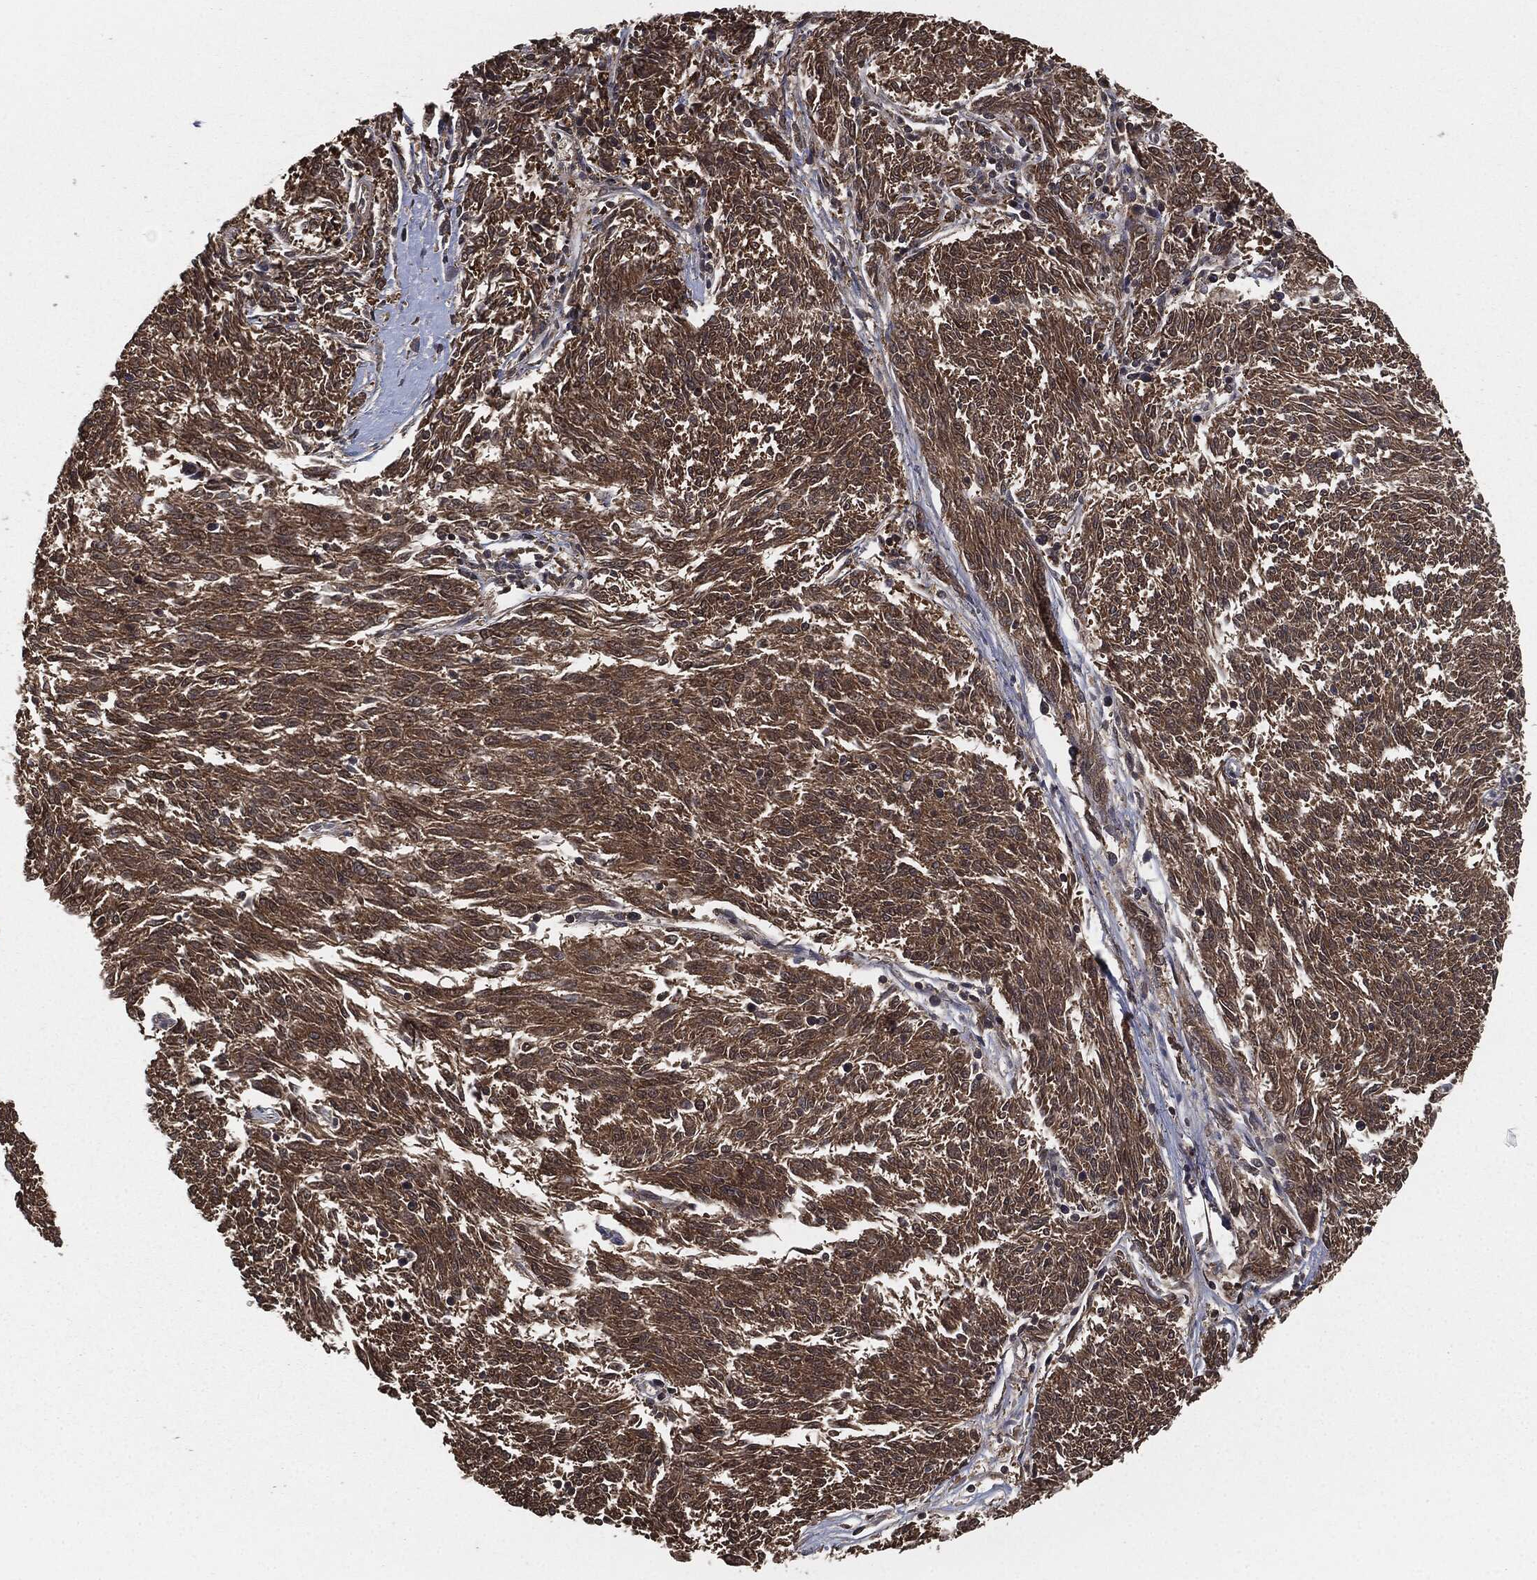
{"staining": {"intensity": "moderate", "quantity": ">75%", "location": "cytoplasmic/membranous"}, "tissue": "melanoma", "cell_type": "Tumor cells", "image_type": "cancer", "snomed": [{"axis": "morphology", "description": "Malignant melanoma, NOS"}, {"axis": "topography", "description": "Skin"}], "caption": "Malignant melanoma stained for a protein (brown) displays moderate cytoplasmic/membranous positive staining in about >75% of tumor cells.", "gene": "ERBIN", "patient": {"sex": "female", "age": 72}}